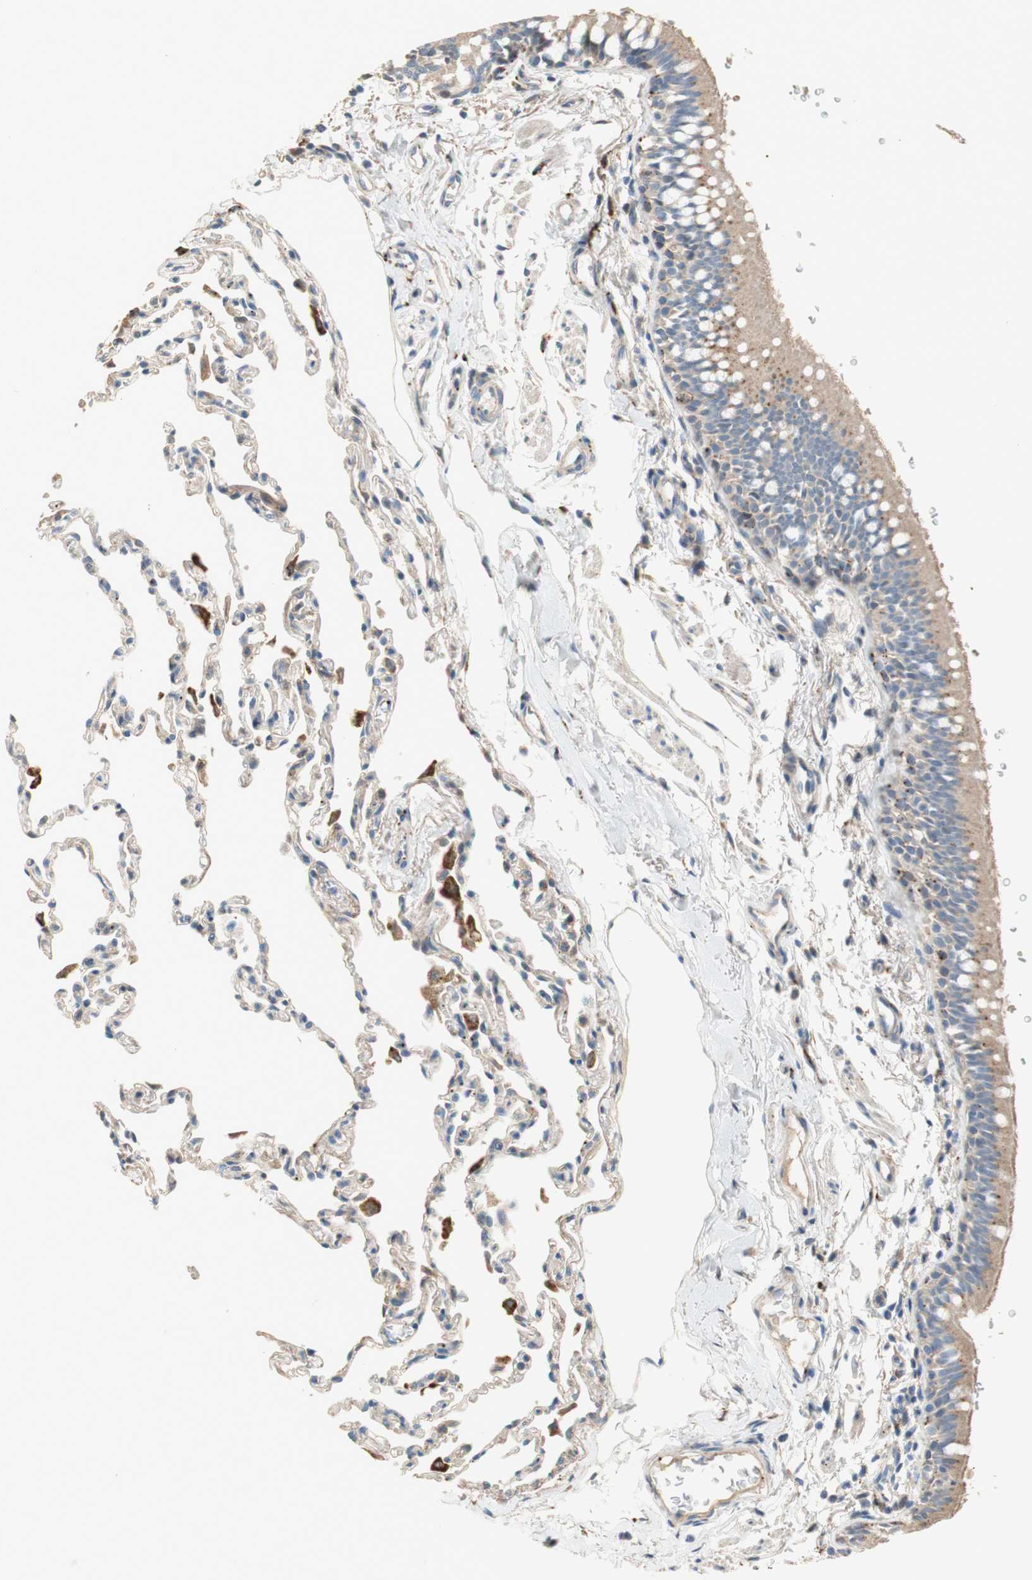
{"staining": {"intensity": "moderate", "quantity": ">75%", "location": "cytoplasmic/membranous"}, "tissue": "bronchus", "cell_type": "Respiratory epithelial cells", "image_type": "normal", "snomed": [{"axis": "morphology", "description": "Normal tissue, NOS"}, {"axis": "topography", "description": "Bronchus"}, {"axis": "topography", "description": "Lung"}], "caption": "The image reveals a brown stain indicating the presence of a protein in the cytoplasmic/membranous of respiratory epithelial cells in bronchus. (DAB (3,3'-diaminobenzidine) IHC with brightfield microscopy, high magnification).", "gene": "PTPN21", "patient": {"sex": "male", "age": 64}}